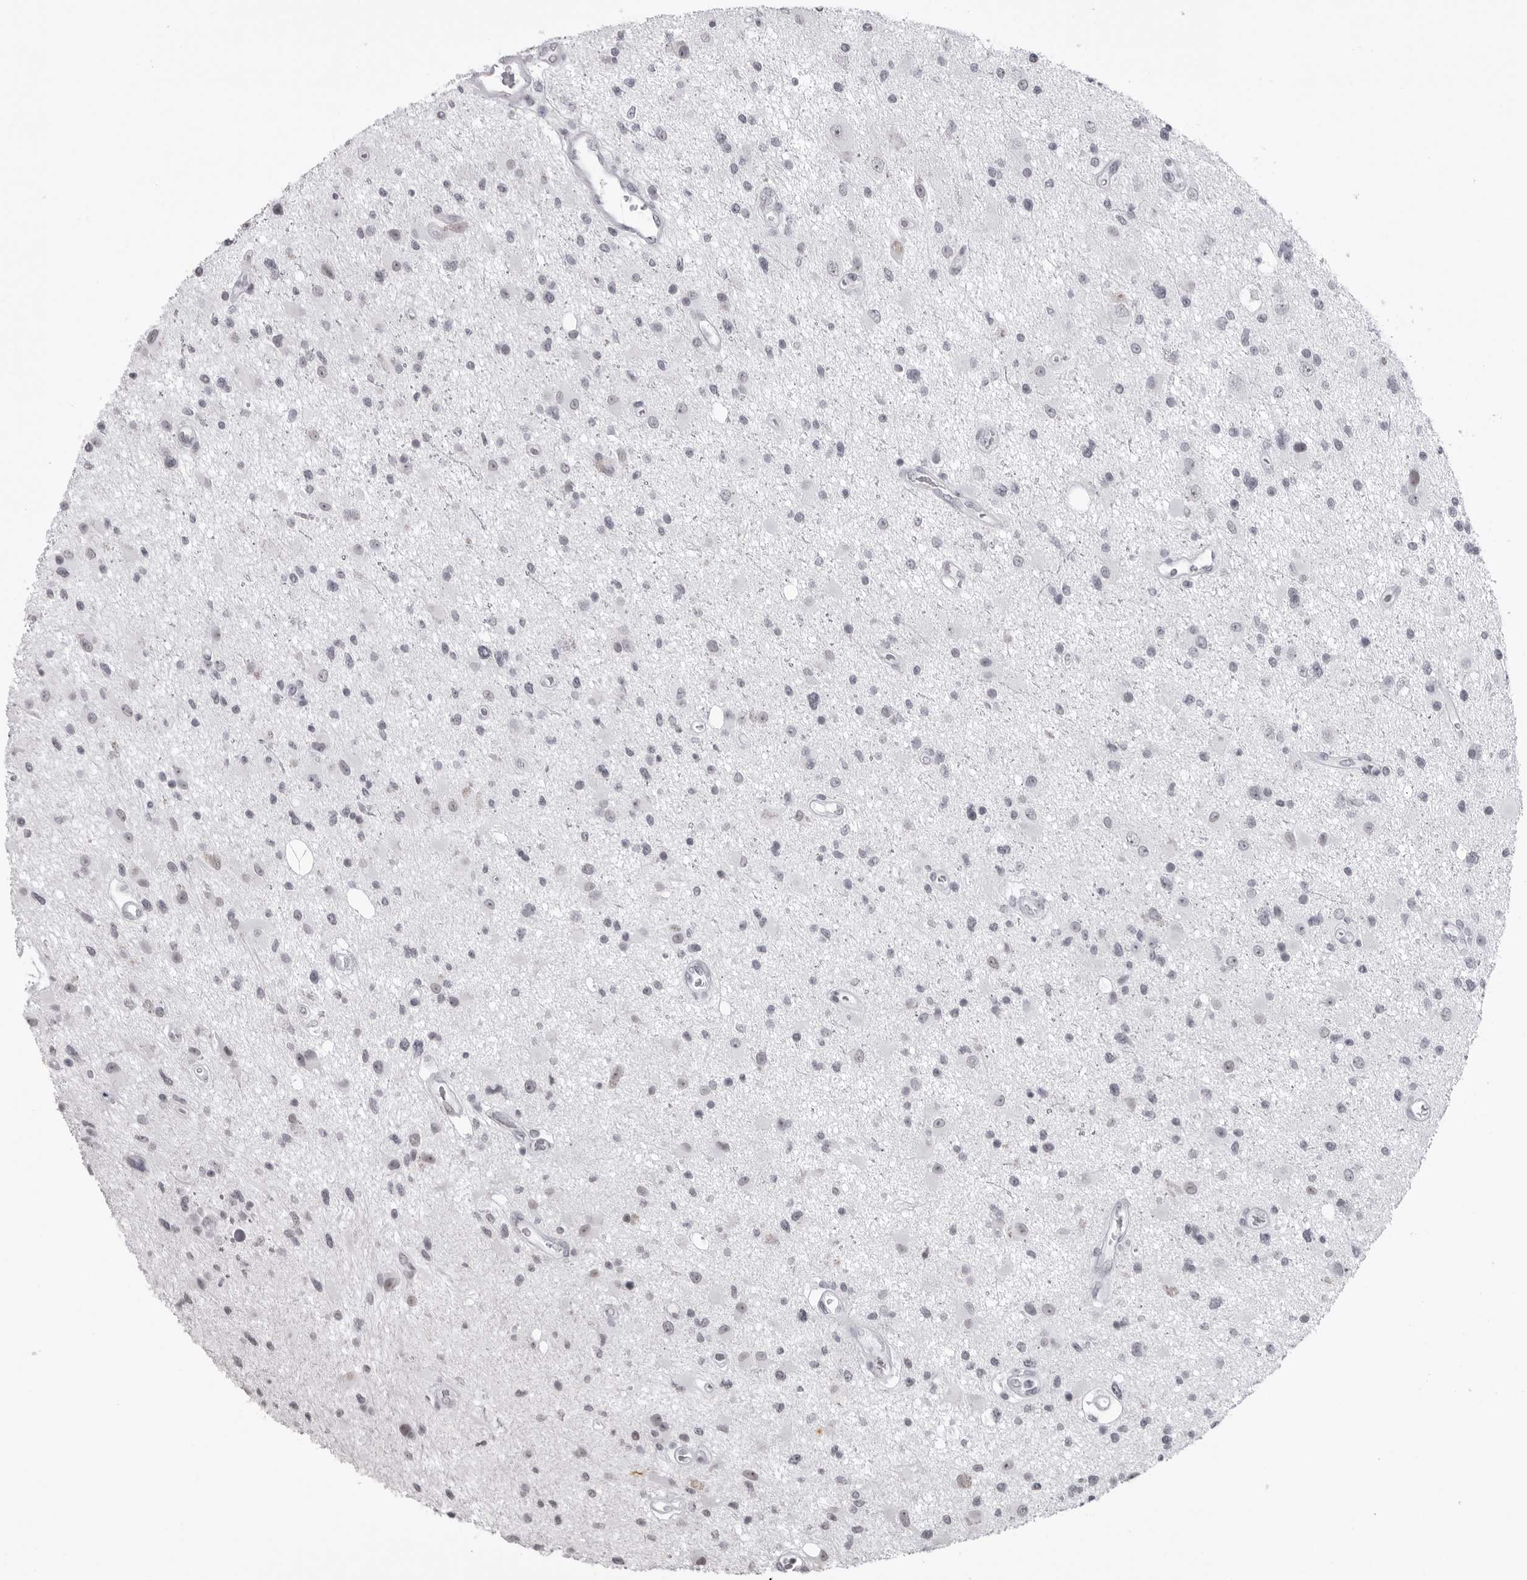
{"staining": {"intensity": "negative", "quantity": "none", "location": "none"}, "tissue": "glioma", "cell_type": "Tumor cells", "image_type": "cancer", "snomed": [{"axis": "morphology", "description": "Glioma, malignant, High grade"}, {"axis": "topography", "description": "Brain"}], "caption": "High-grade glioma (malignant) stained for a protein using immunohistochemistry exhibits no expression tumor cells.", "gene": "ESPN", "patient": {"sex": "male", "age": 33}}